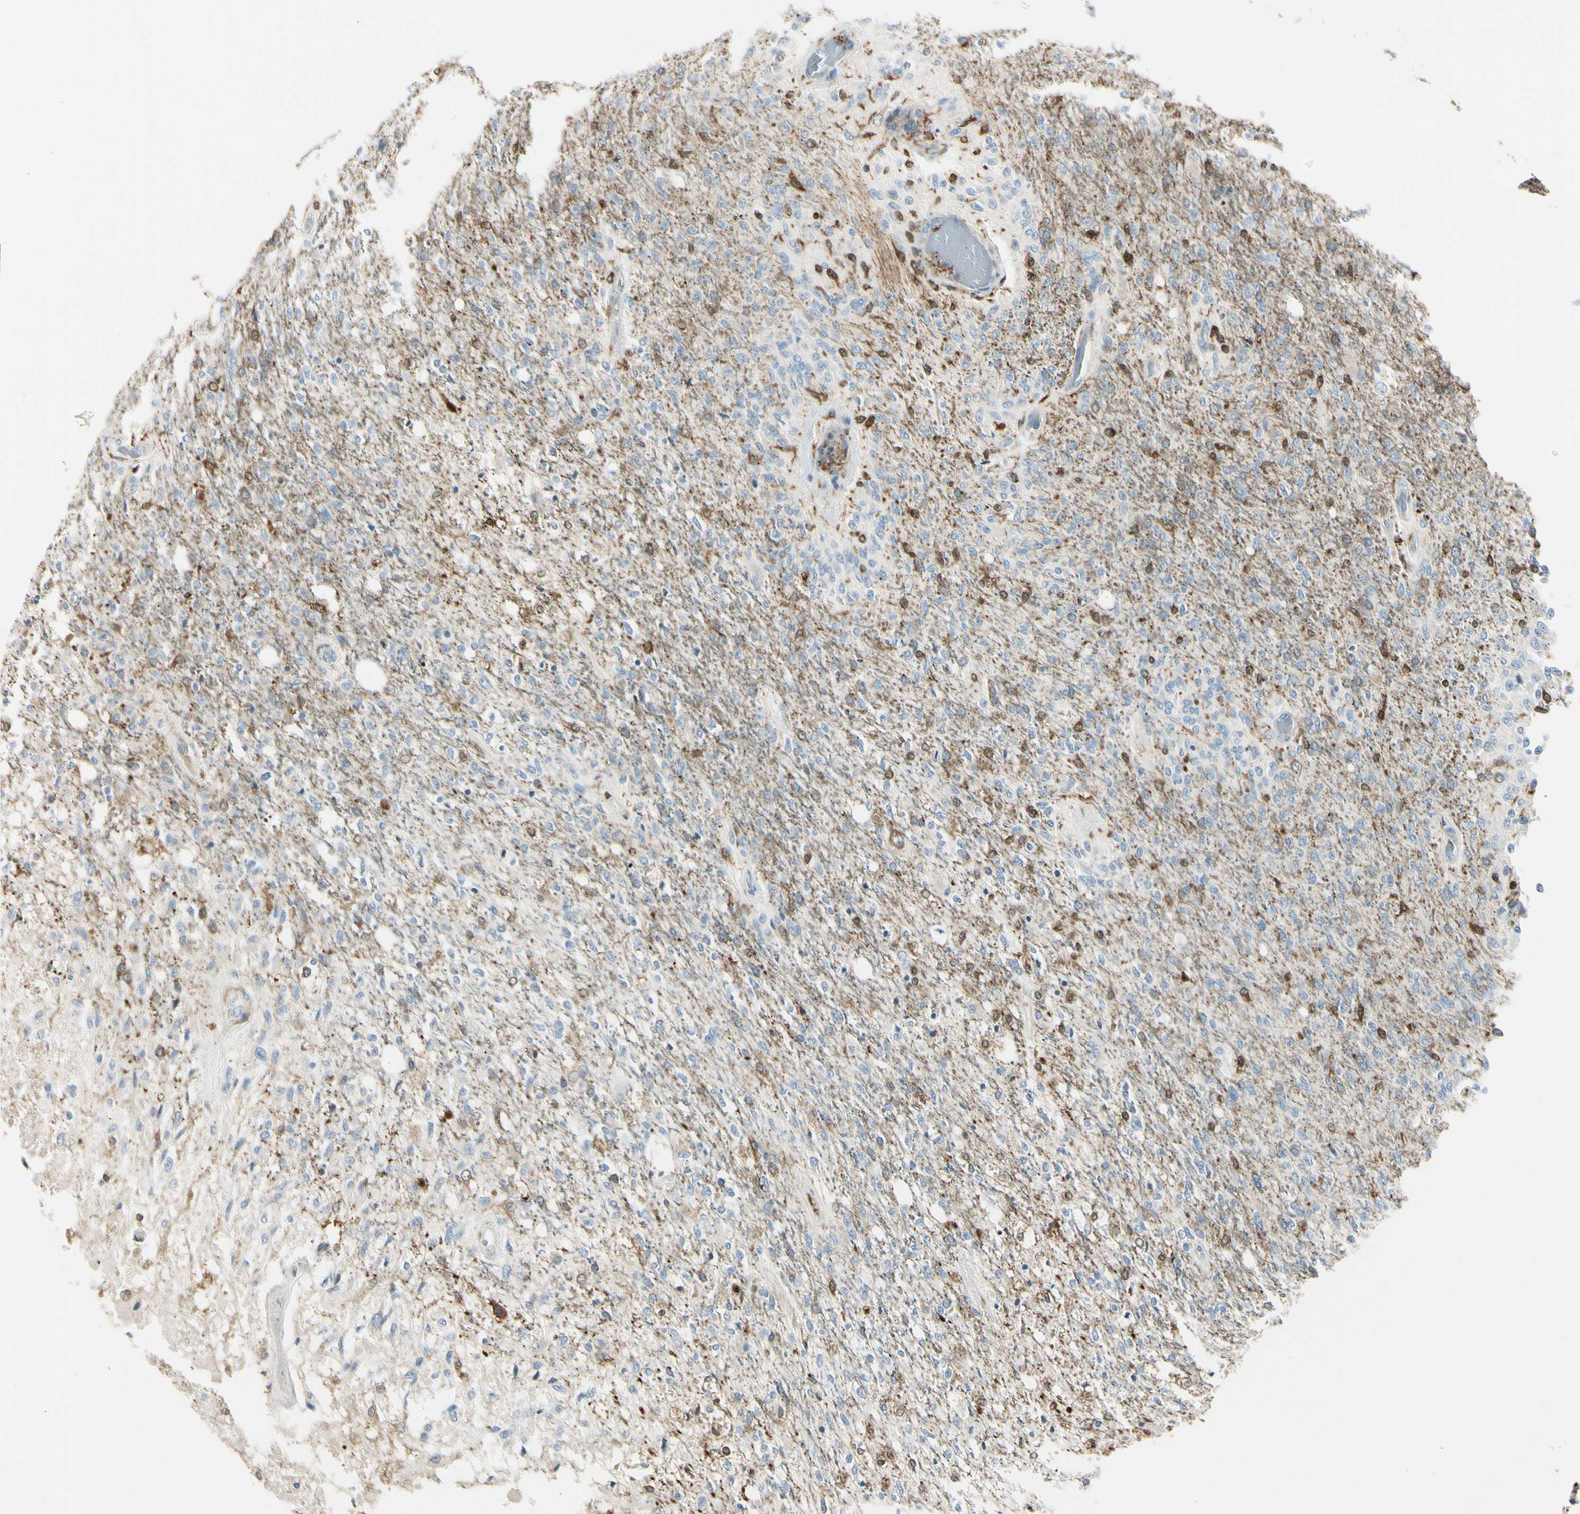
{"staining": {"intensity": "weak", "quantity": ">75%", "location": "cytoplasmic/membranous"}, "tissue": "glioma", "cell_type": "Tumor cells", "image_type": "cancer", "snomed": [{"axis": "morphology", "description": "Normal tissue, NOS"}, {"axis": "morphology", "description": "Glioma, malignant, High grade"}, {"axis": "topography", "description": "Cerebral cortex"}], "caption": "Malignant high-grade glioma tissue displays weak cytoplasmic/membranous positivity in about >75% of tumor cells, visualized by immunohistochemistry.", "gene": "CYRIB", "patient": {"sex": "male", "age": 77}}